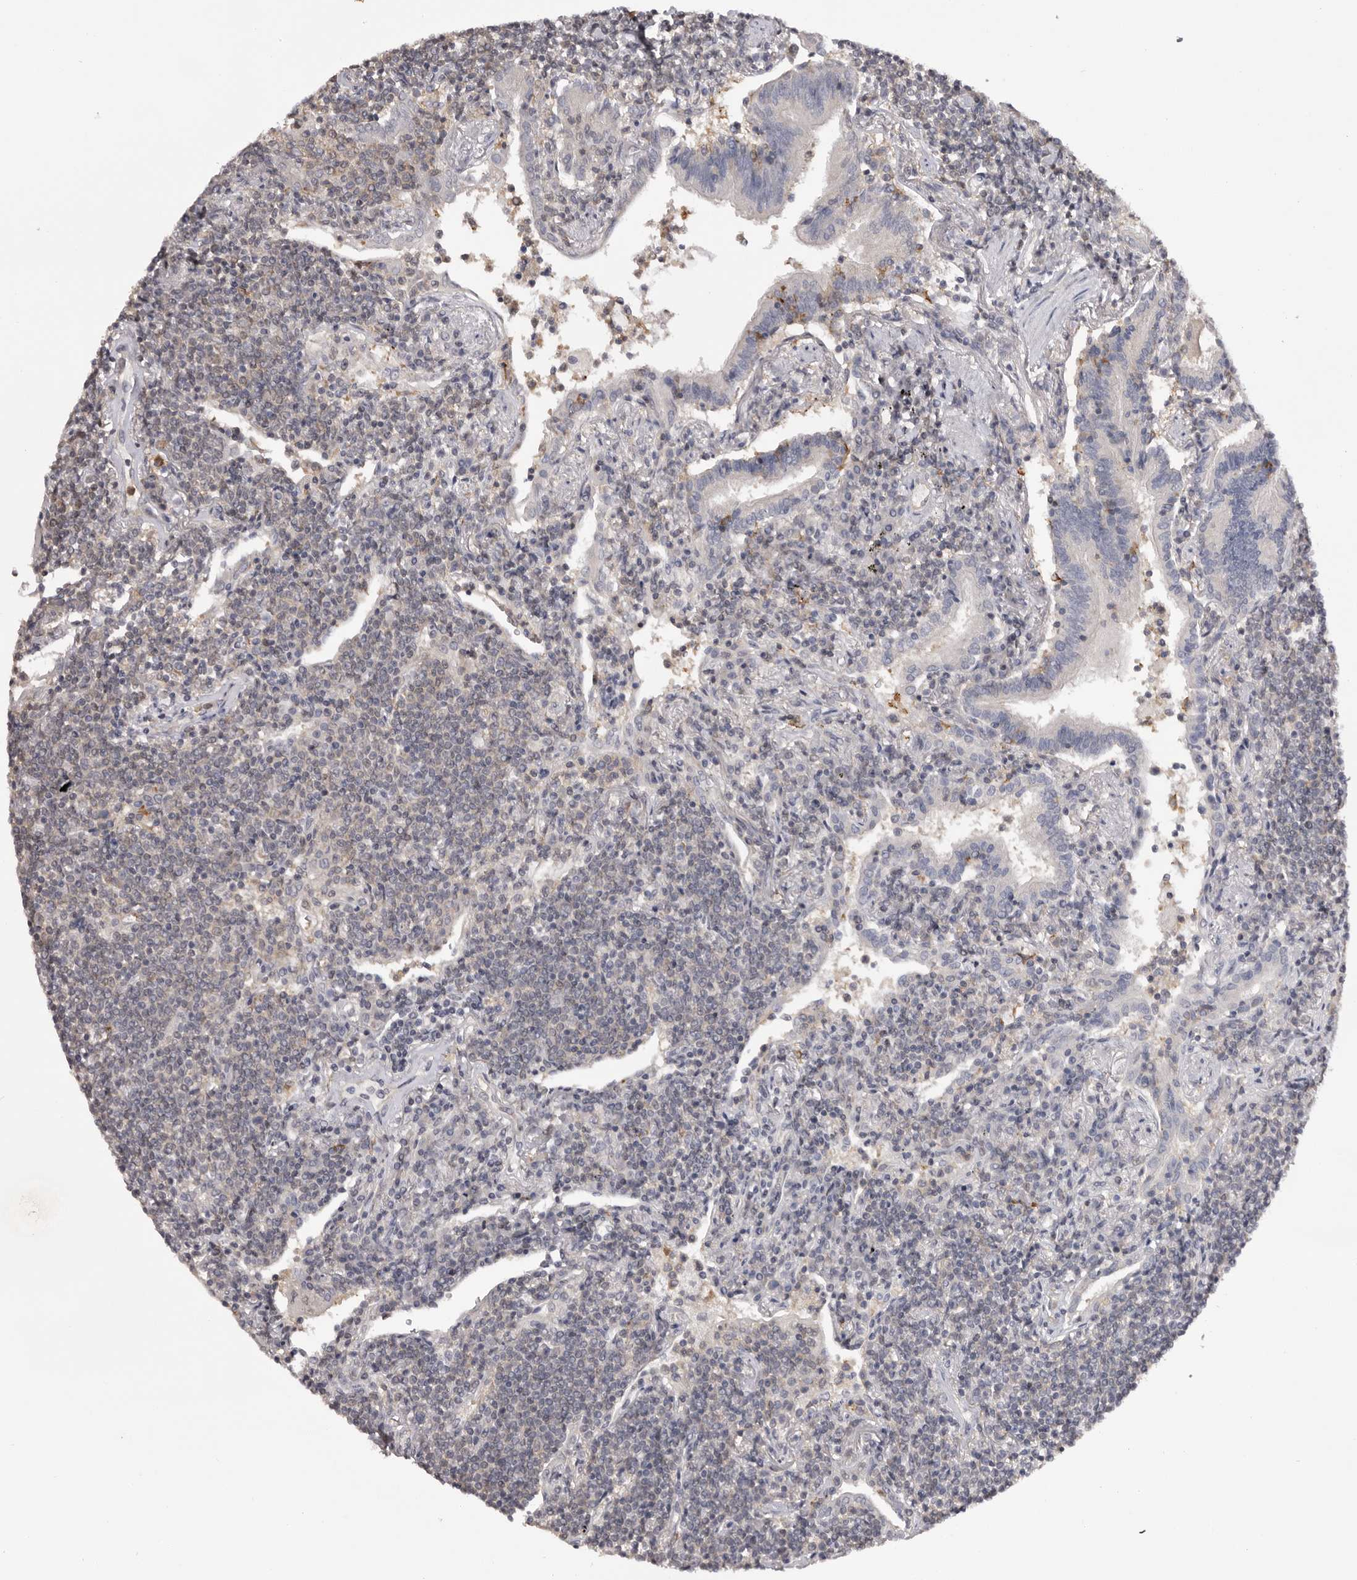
{"staining": {"intensity": "negative", "quantity": "none", "location": "none"}, "tissue": "lymphoma", "cell_type": "Tumor cells", "image_type": "cancer", "snomed": [{"axis": "morphology", "description": "Malignant lymphoma, non-Hodgkin's type, Low grade"}, {"axis": "topography", "description": "Lung"}], "caption": "Lymphoma was stained to show a protein in brown. There is no significant staining in tumor cells. (Stains: DAB immunohistochemistry (IHC) with hematoxylin counter stain, Microscopy: brightfield microscopy at high magnification).", "gene": "TNNI1", "patient": {"sex": "female", "age": 71}}